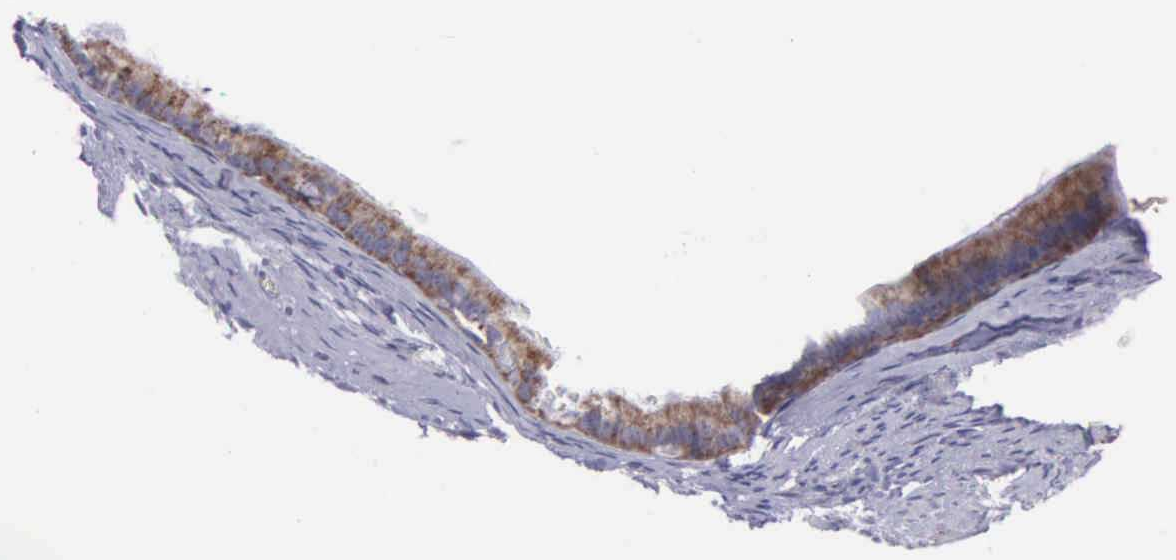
{"staining": {"intensity": "moderate", "quantity": ">75%", "location": "cytoplasmic/membranous"}, "tissue": "endometrial cancer", "cell_type": "Tumor cells", "image_type": "cancer", "snomed": [{"axis": "morphology", "description": "Adenocarcinoma, NOS"}, {"axis": "topography", "description": "Endometrium"}], "caption": "Endometrial cancer (adenocarcinoma) stained with a protein marker demonstrates moderate staining in tumor cells.", "gene": "SYNJ2BP", "patient": {"sex": "female", "age": 76}}